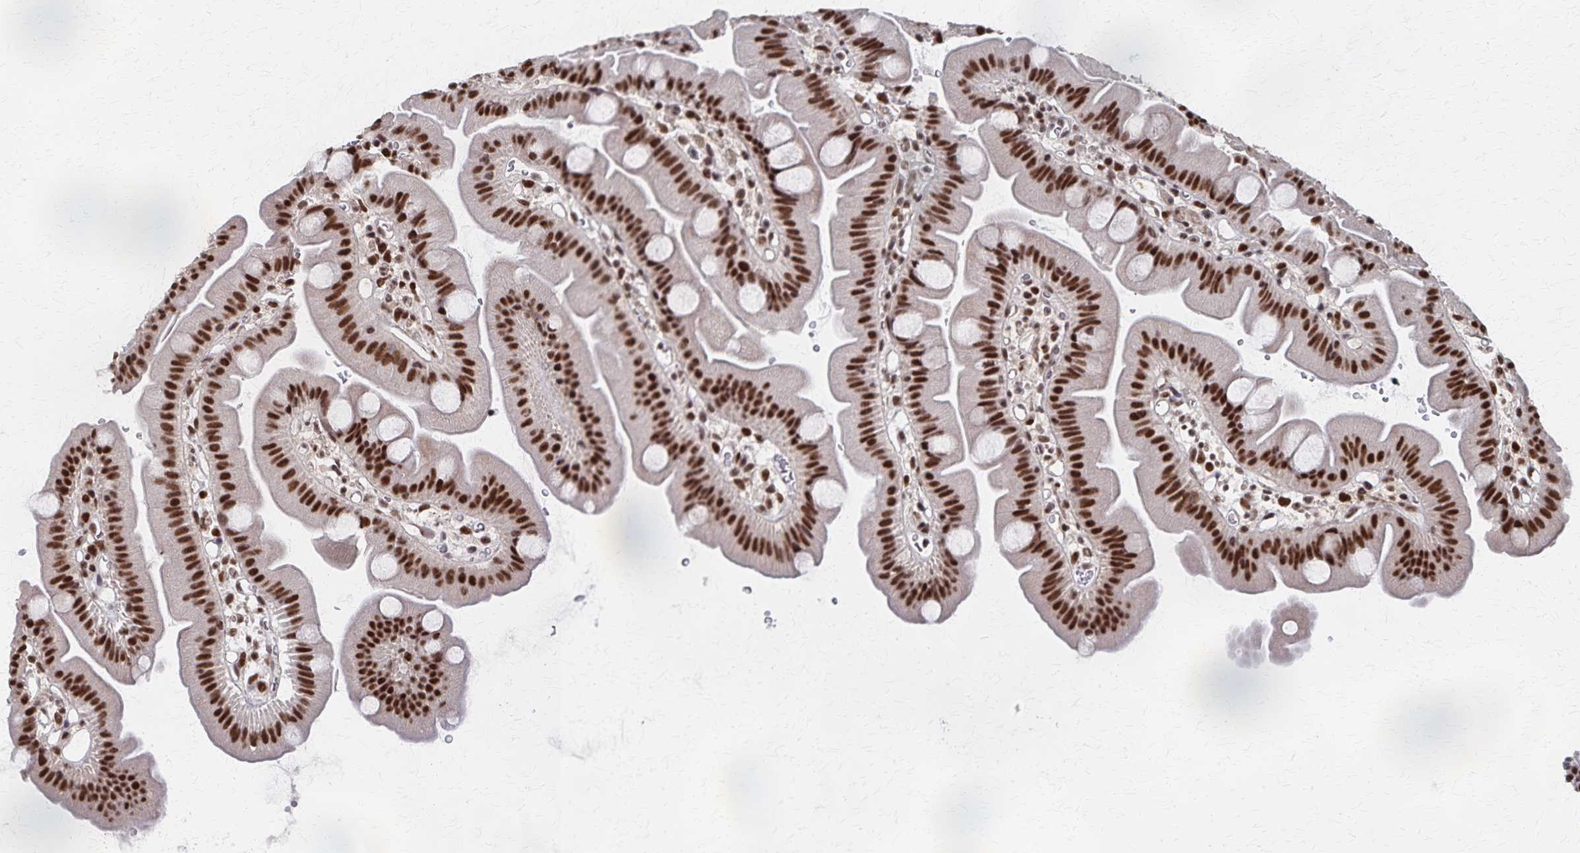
{"staining": {"intensity": "strong", "quantity": ">75%", "location": "nuclear"}, "tissue": "small intestine", "cell_type": "Glandular cells", "image_type": "normal", "snomed": [{"axis": "morphology", "description": "Normal tissue, NOS"}, {"axis": "topography", "description": "Small intestine"}], "caption": "DAB (3,3'-diaminobenzidine) immunohistochemical staining of unremarkable human small intestine exhibits strong nuclear protein positivity in approximately >75% of glandular cells.", "gene": "GTF2B", "patient": {"sex": "female", "age": 68}}